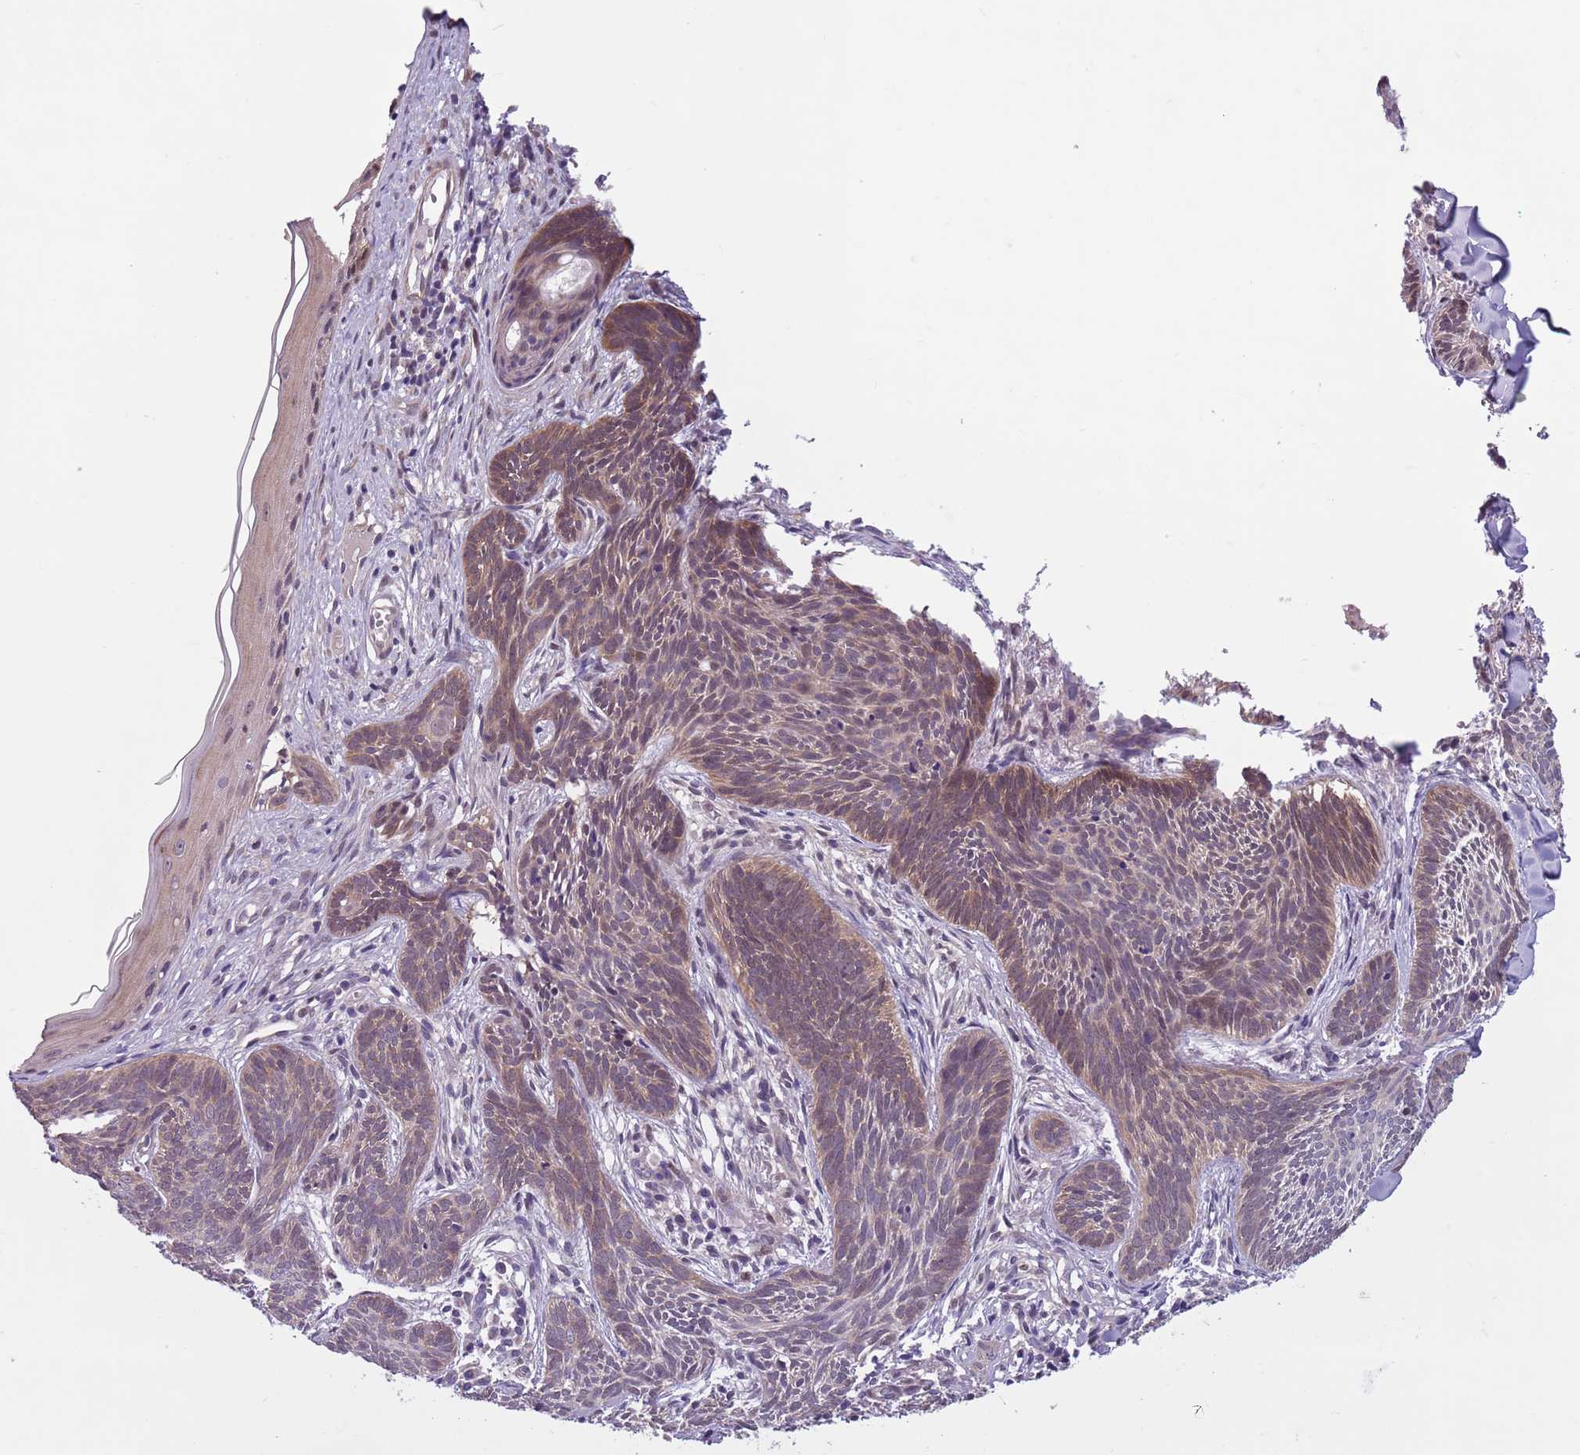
{"staining": {"intensity": "weak", "quantity": "25%-75%", "location": "cytoplasmic/membranous"}, "tissue": "skin cancer", "cell_type": "Tumor cells", "image_type": "cancer", "snomed": [{"axis": "morphology", "description": "Basal cell carcinoma"}, {"axis": "topography", "description": "Skin"}], "caption": "Immunohistochemistry of human skin cancer demonstrates low levels of weak cytoplasmic/membranous staining in approximately 25%-75% of tumor cells.", "gene": "ADCY7", "patient": {"sex": "female", "age": 81}}